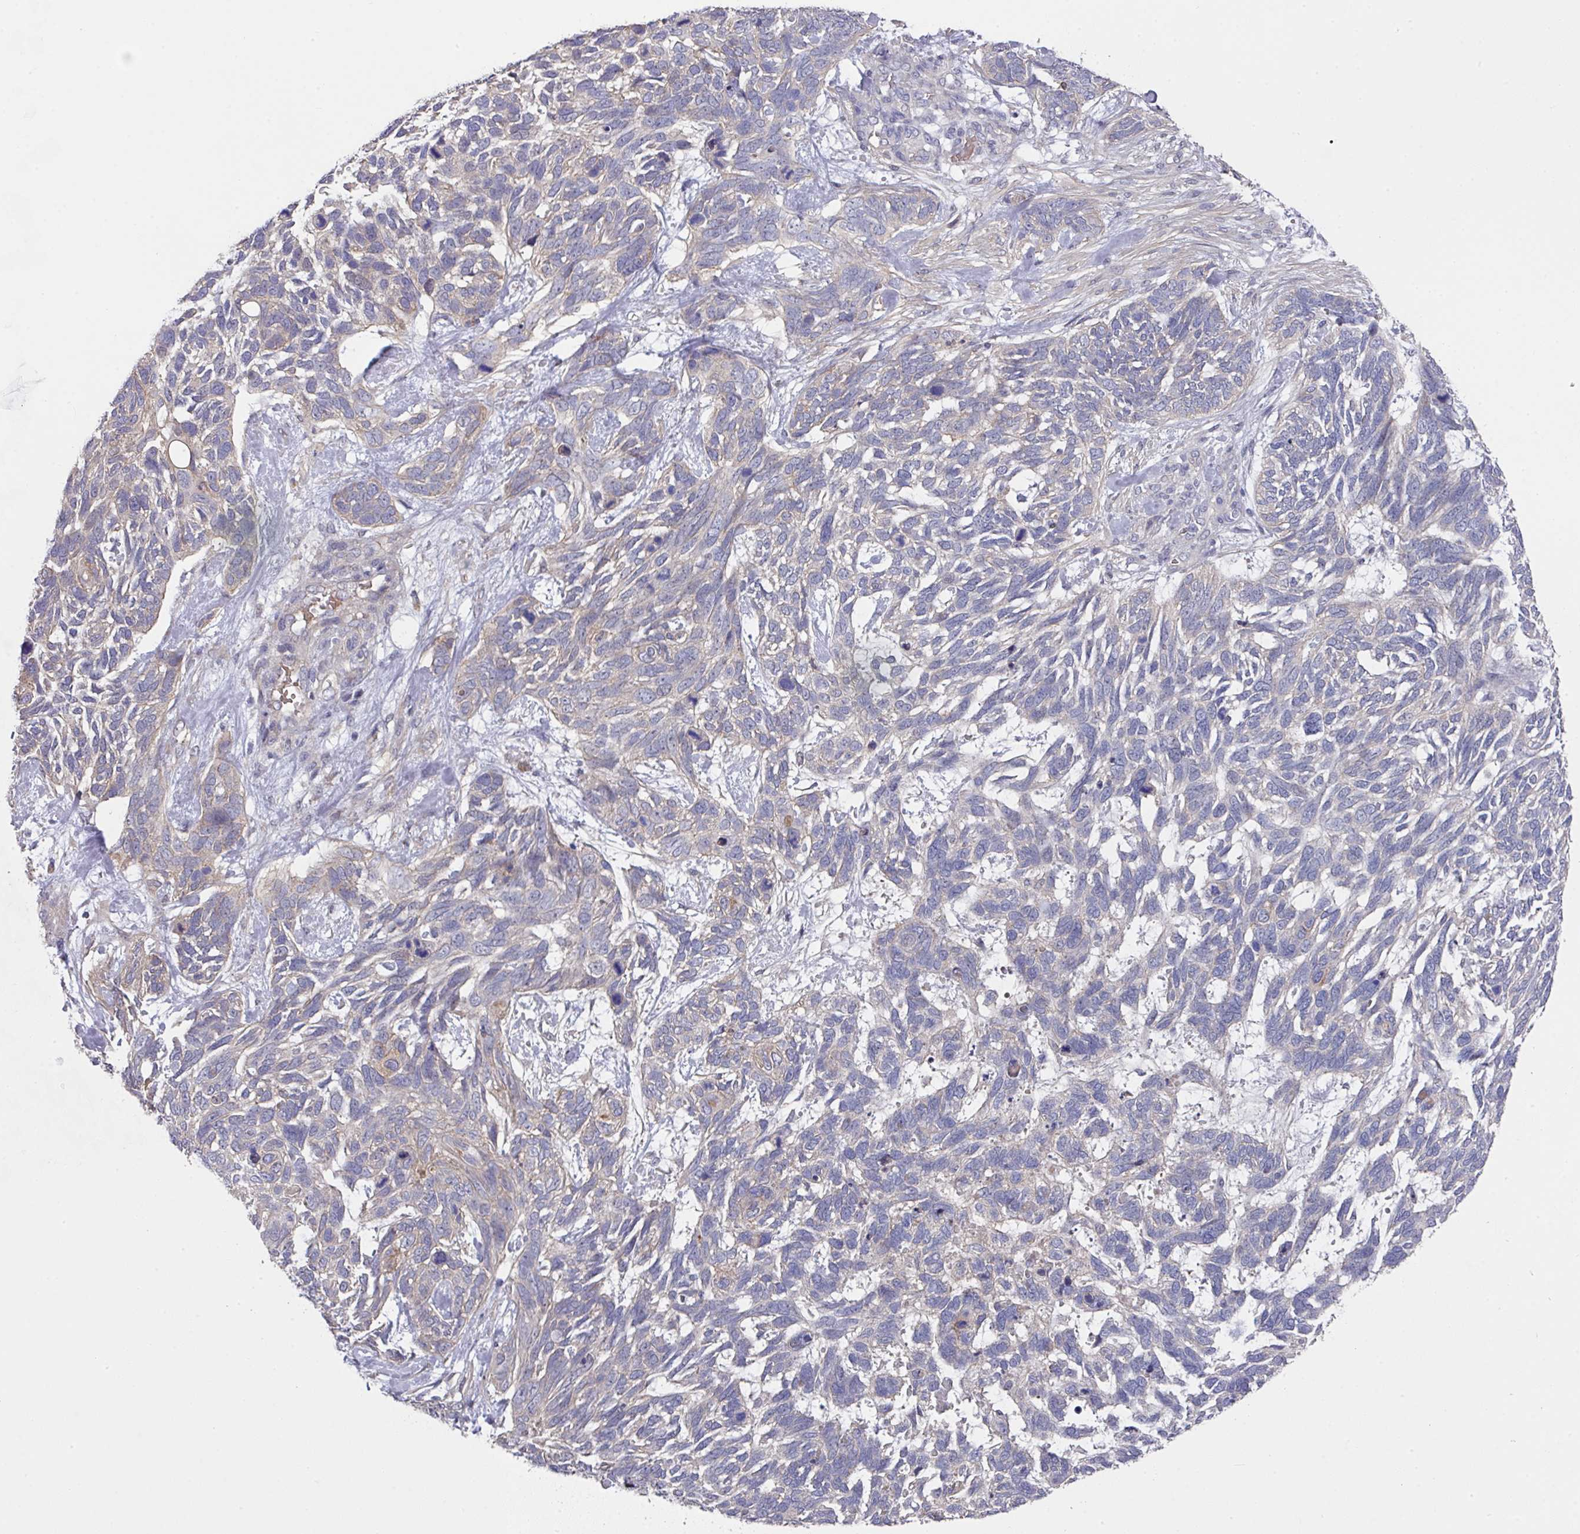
{"staining": {"intensity": "negative", "quantity": "none", "location": "none"}, "tissue": "skin cancer", "cell_type": "Tumor cells", "image_type": "cancer", "snomed": [{"axis": "morphology", "description": "Basal cell carcinoma"}, {"axis": "topography", "description": "Skin"}], "caption": "High magnification brightfield microscopy of skin cancer (basal cell carcinoma) stained with DAB (3,3'-diaminobenzidine) (brown) and counterstained with hematoxylin (blue): tumor cells show no significant expression. Brightfield microscopy of IHC stained with DAB (3,3'-diaminobenzidine) (brown) and hematoxylin (blue), captured at high magnification.", "gene": "PRR5", "patient": {"sex": "male", "age": 88}}